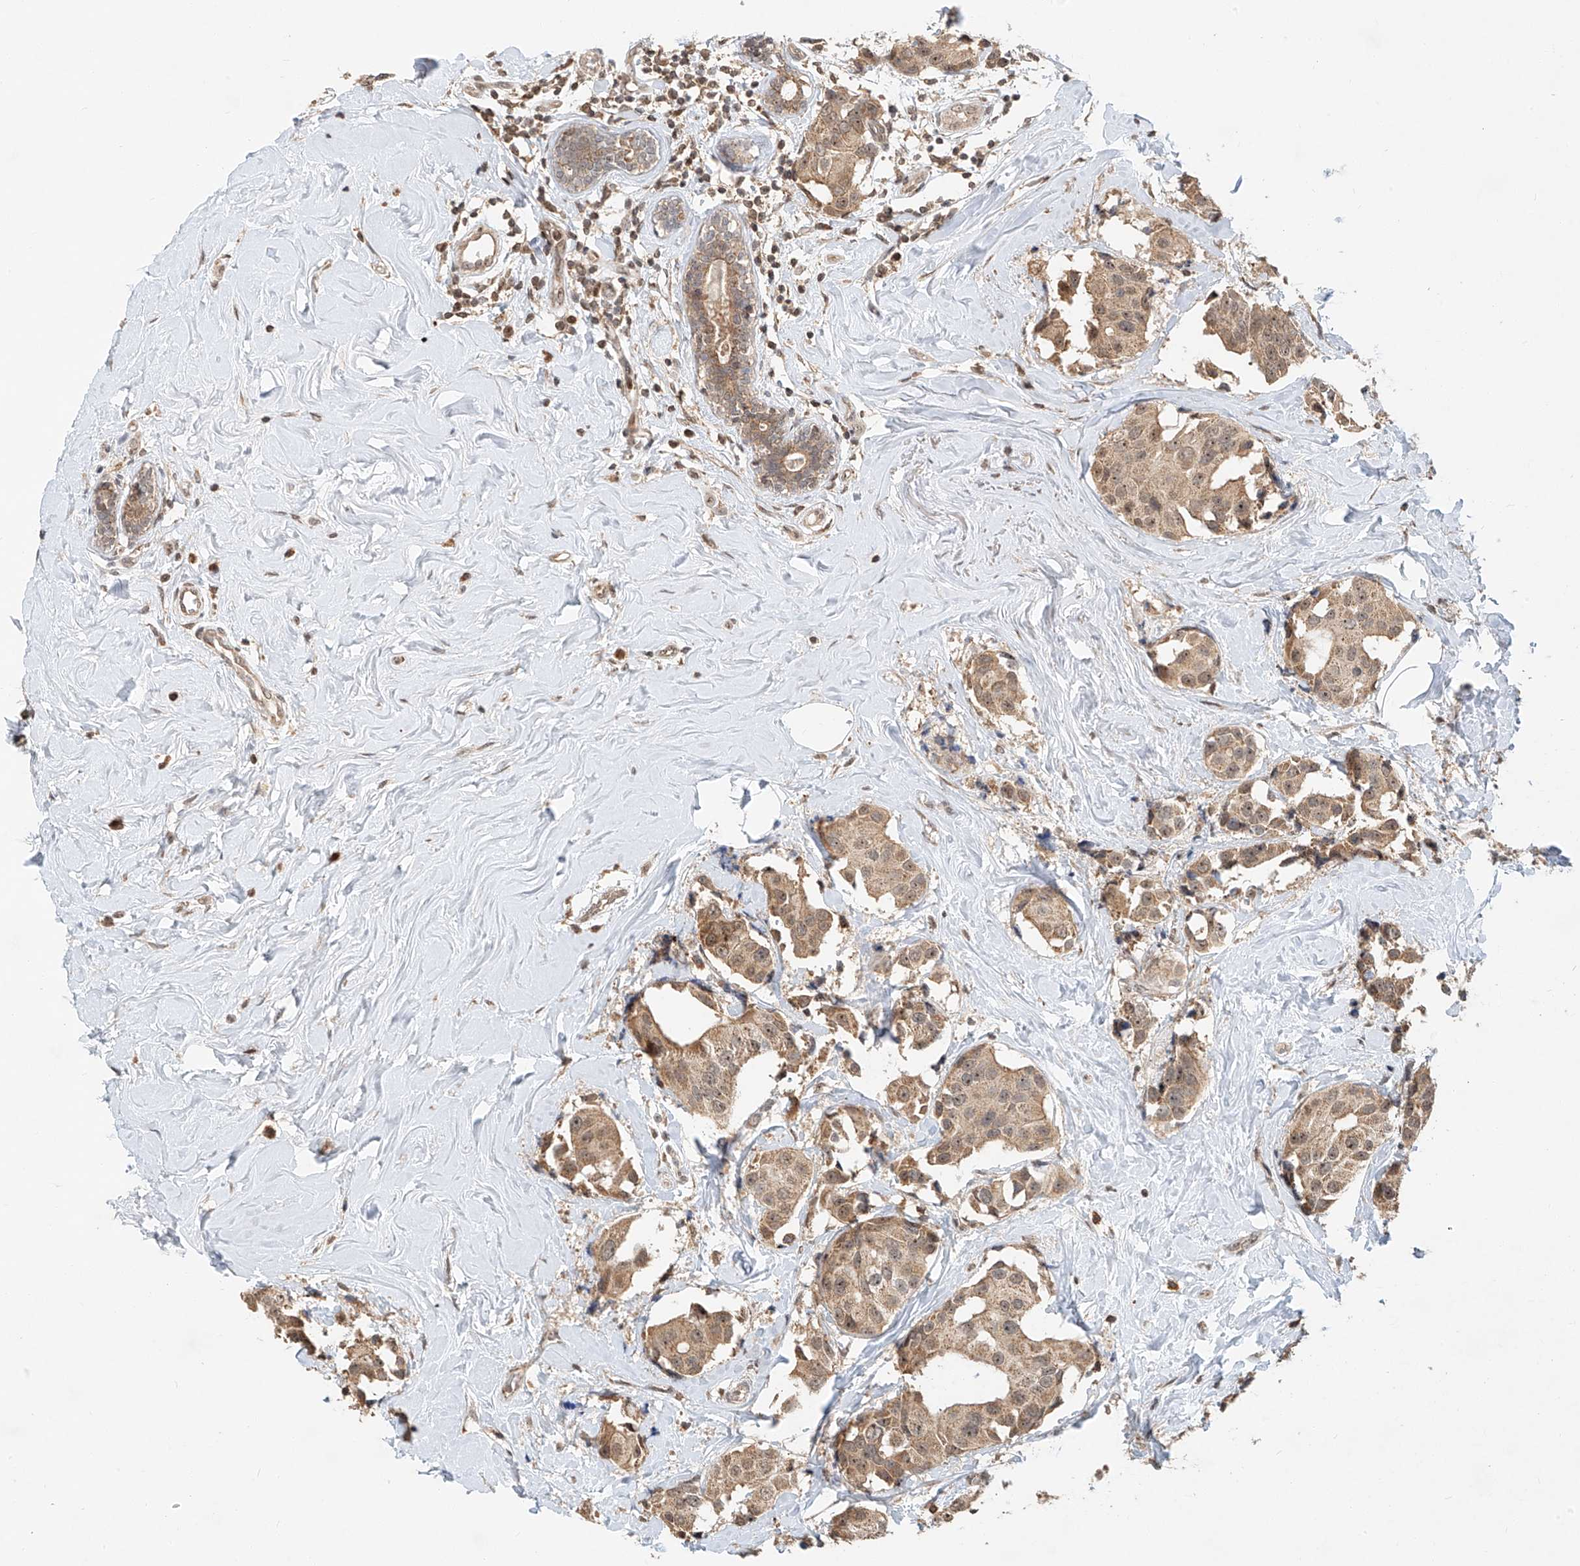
{"staining": {"intensity": "weak", "quantity": ">75%", "location": "cytoplasmic/membranous"}, "tissue": "breast cancer", "cell_type": "Tumor cells", "image_type": "cancer", "snomed": [{"axis": "morphology", "description": "Normal tissue, NOS"}, {"axis": "morphology", "description": "Duct carcinoma"}, {"axis": "topography", "description": "Breast"}], "caption": "Infiltrating ductal carcinoma (breast) stained for a protein exhibits weak cytoplasmic/membranous positivity in tumor cells. (IHC, brightfield microscopy, high magnification).", "gene": "SYTL3", "patient": {"sex": "female", "age": 39}}